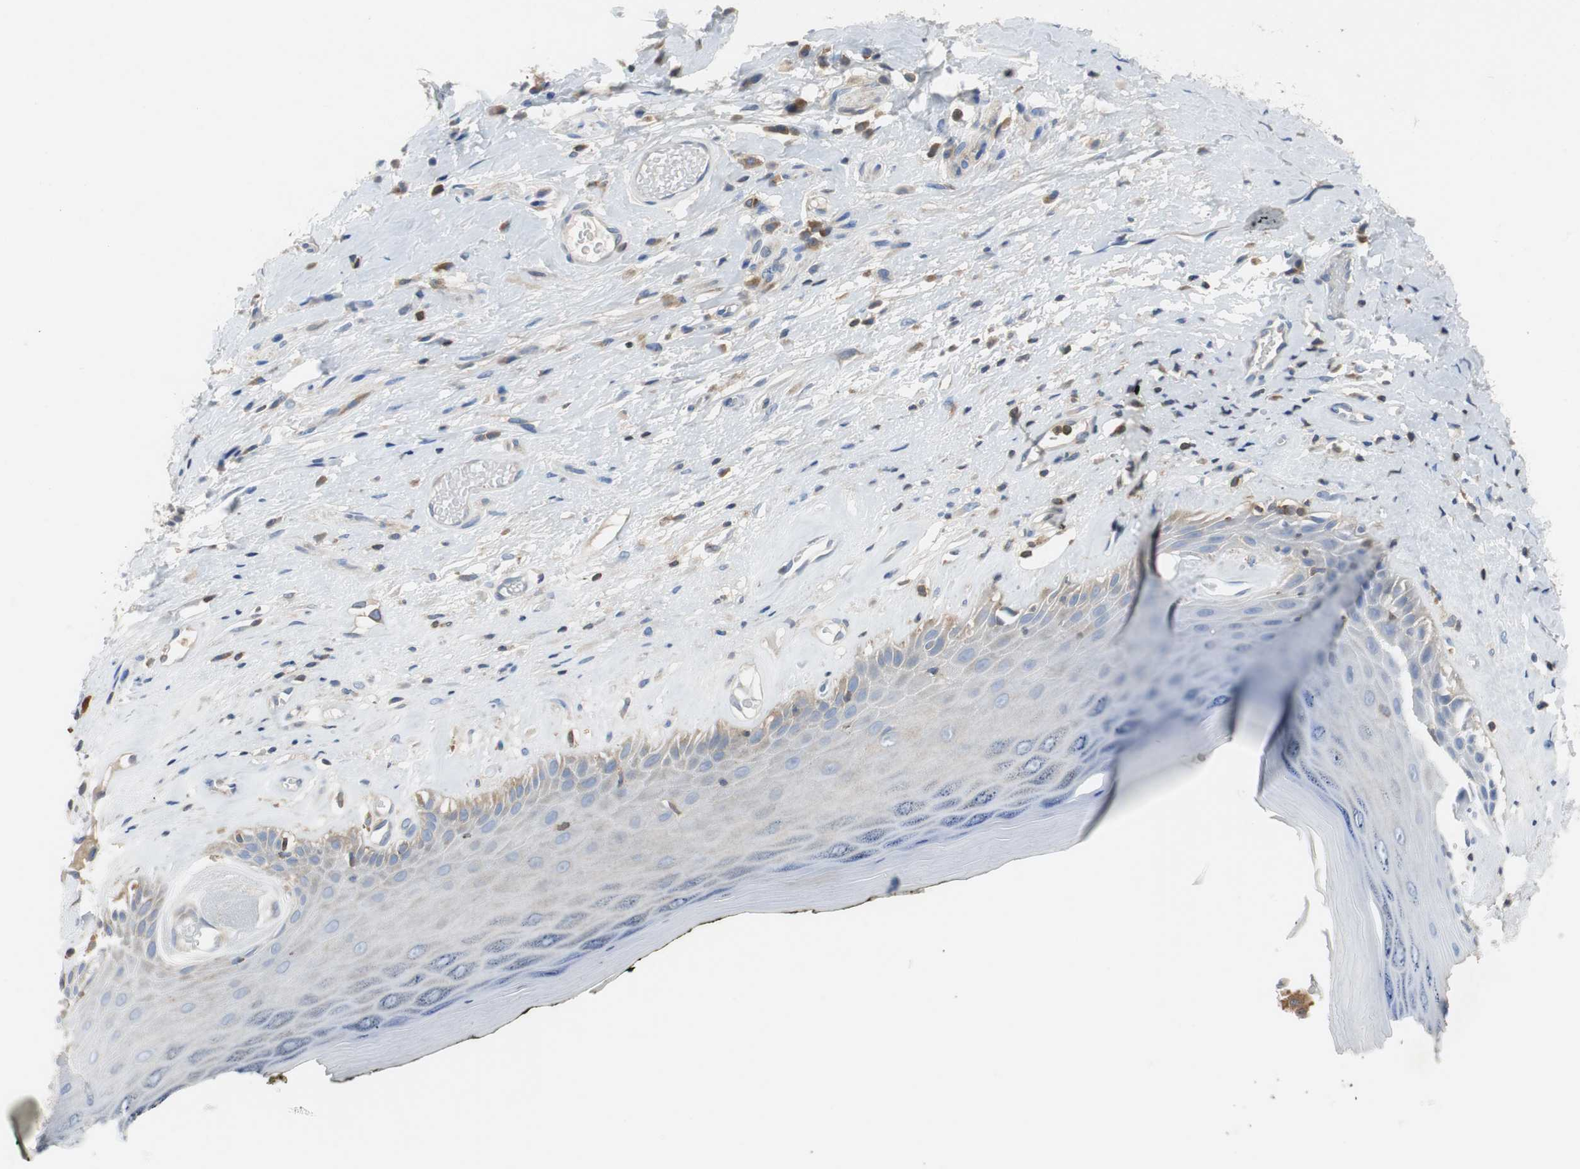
{"staining": {"intensity": "weak", "quantity": "<25%", "location": "cytoplasmic/membranous"}, "tissue": "skin", "cell_type": "Epidermal cells", "image_type": "normal", "snomed": [{"axis": "morphology", "description": "Normal tissue, NOS"}, {"axis": "morphology", "description": "Inflammation, NOS"}, {"axis": "topography", "description": "Vulva"}], "caption": "Epidermal cells show no significant expression in unremarkable skin. Nuclei are stained in blue.", "gene": "TSC22D4", "patient": {"sex": "female", "age": 84}}